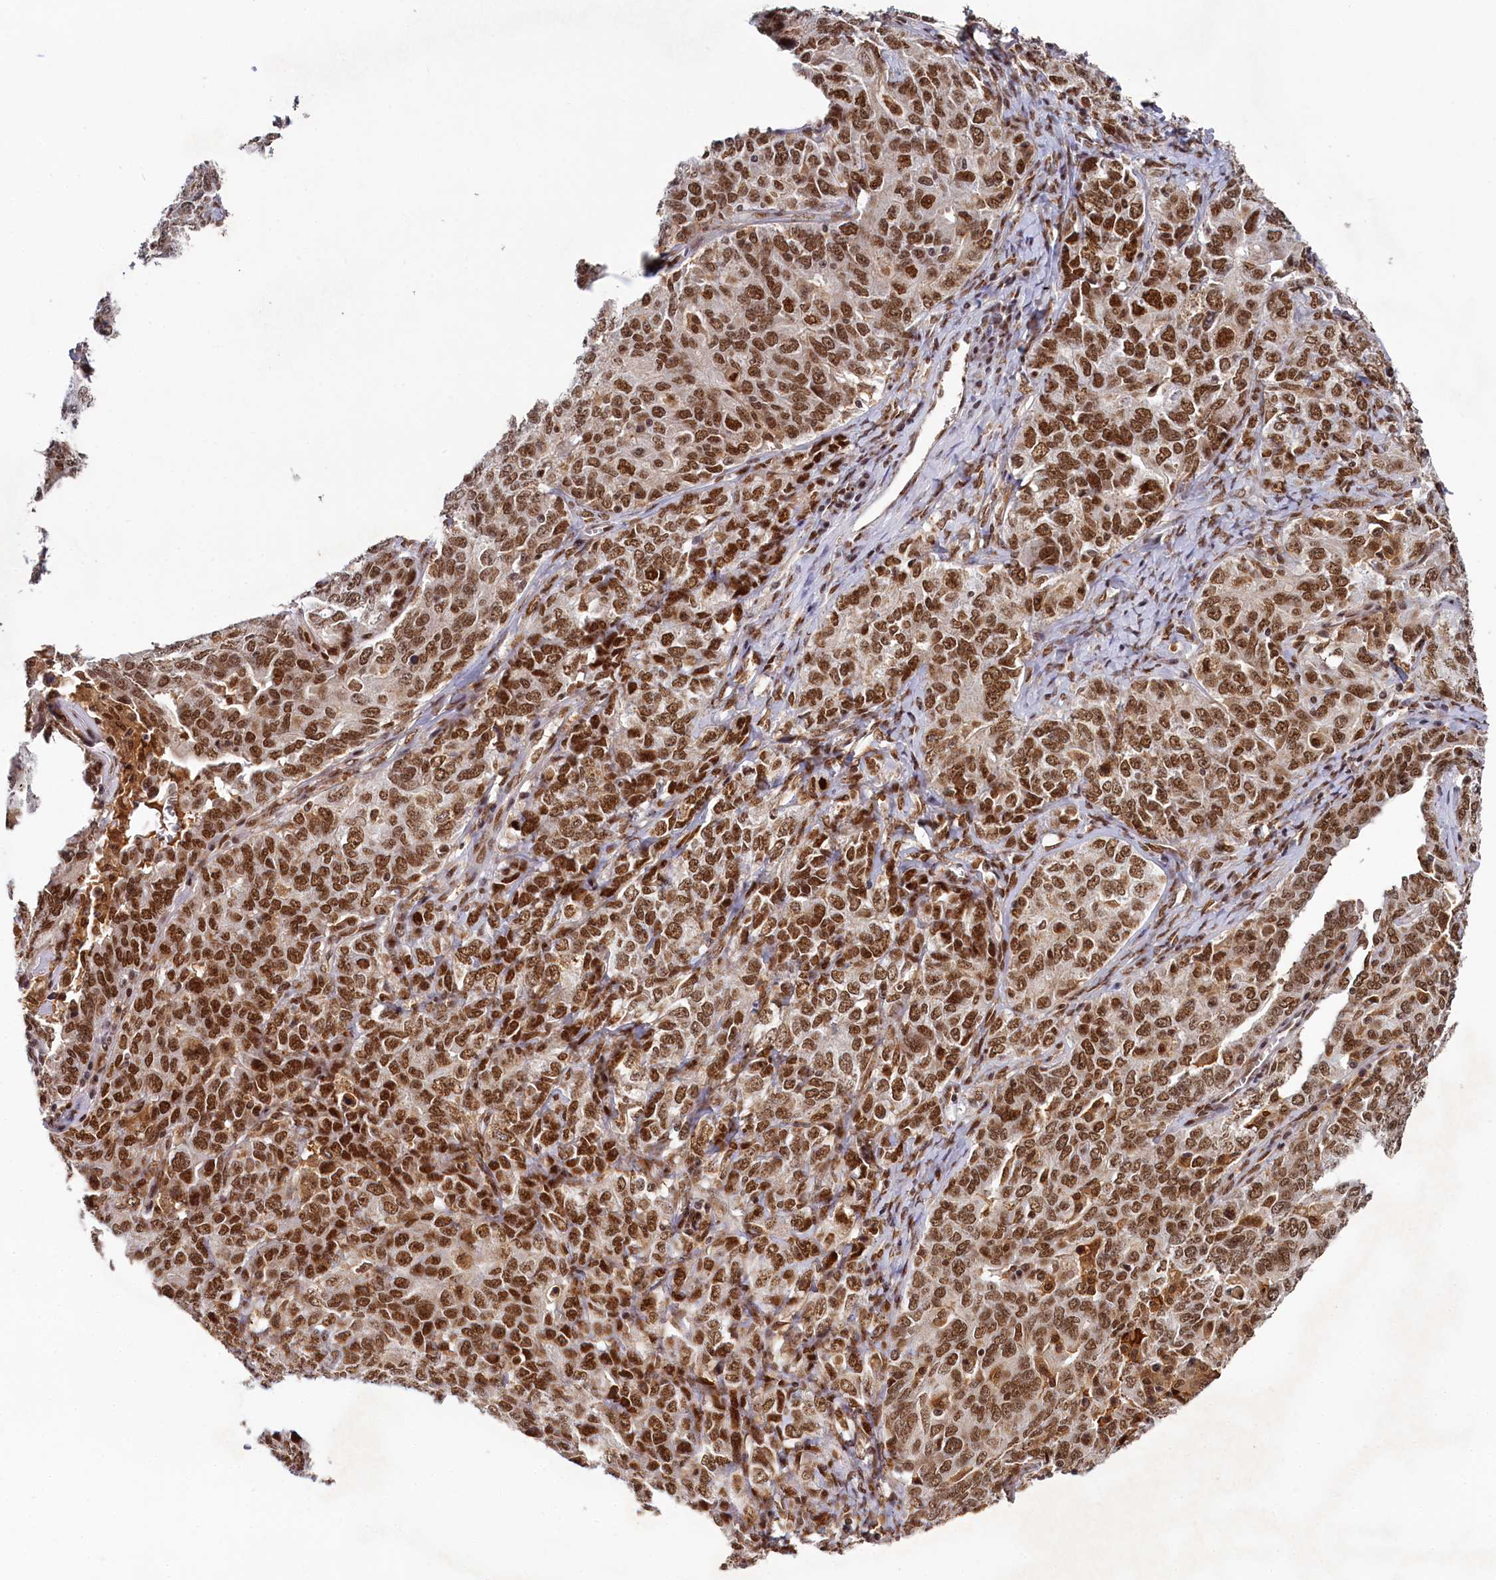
{"staining": {"intensity": "strong", "quantity": ">75%", "location": "nuclear"}, "tissue": "ovarian cancer", "cell_type": "Tumor cells", "image_type": "cancer", "snomed": [{"axis": "morphology", "description": "Carcinoma, endometroid"}, {"axis": "topography", "description": "Ovary"}], "caption": "A brown stain labels strong nuclear positivity of a protein in human ovarian cancer tumor cells.", "gene": "PPHLN1", "patient": {"sex": "female", "age": 62}}